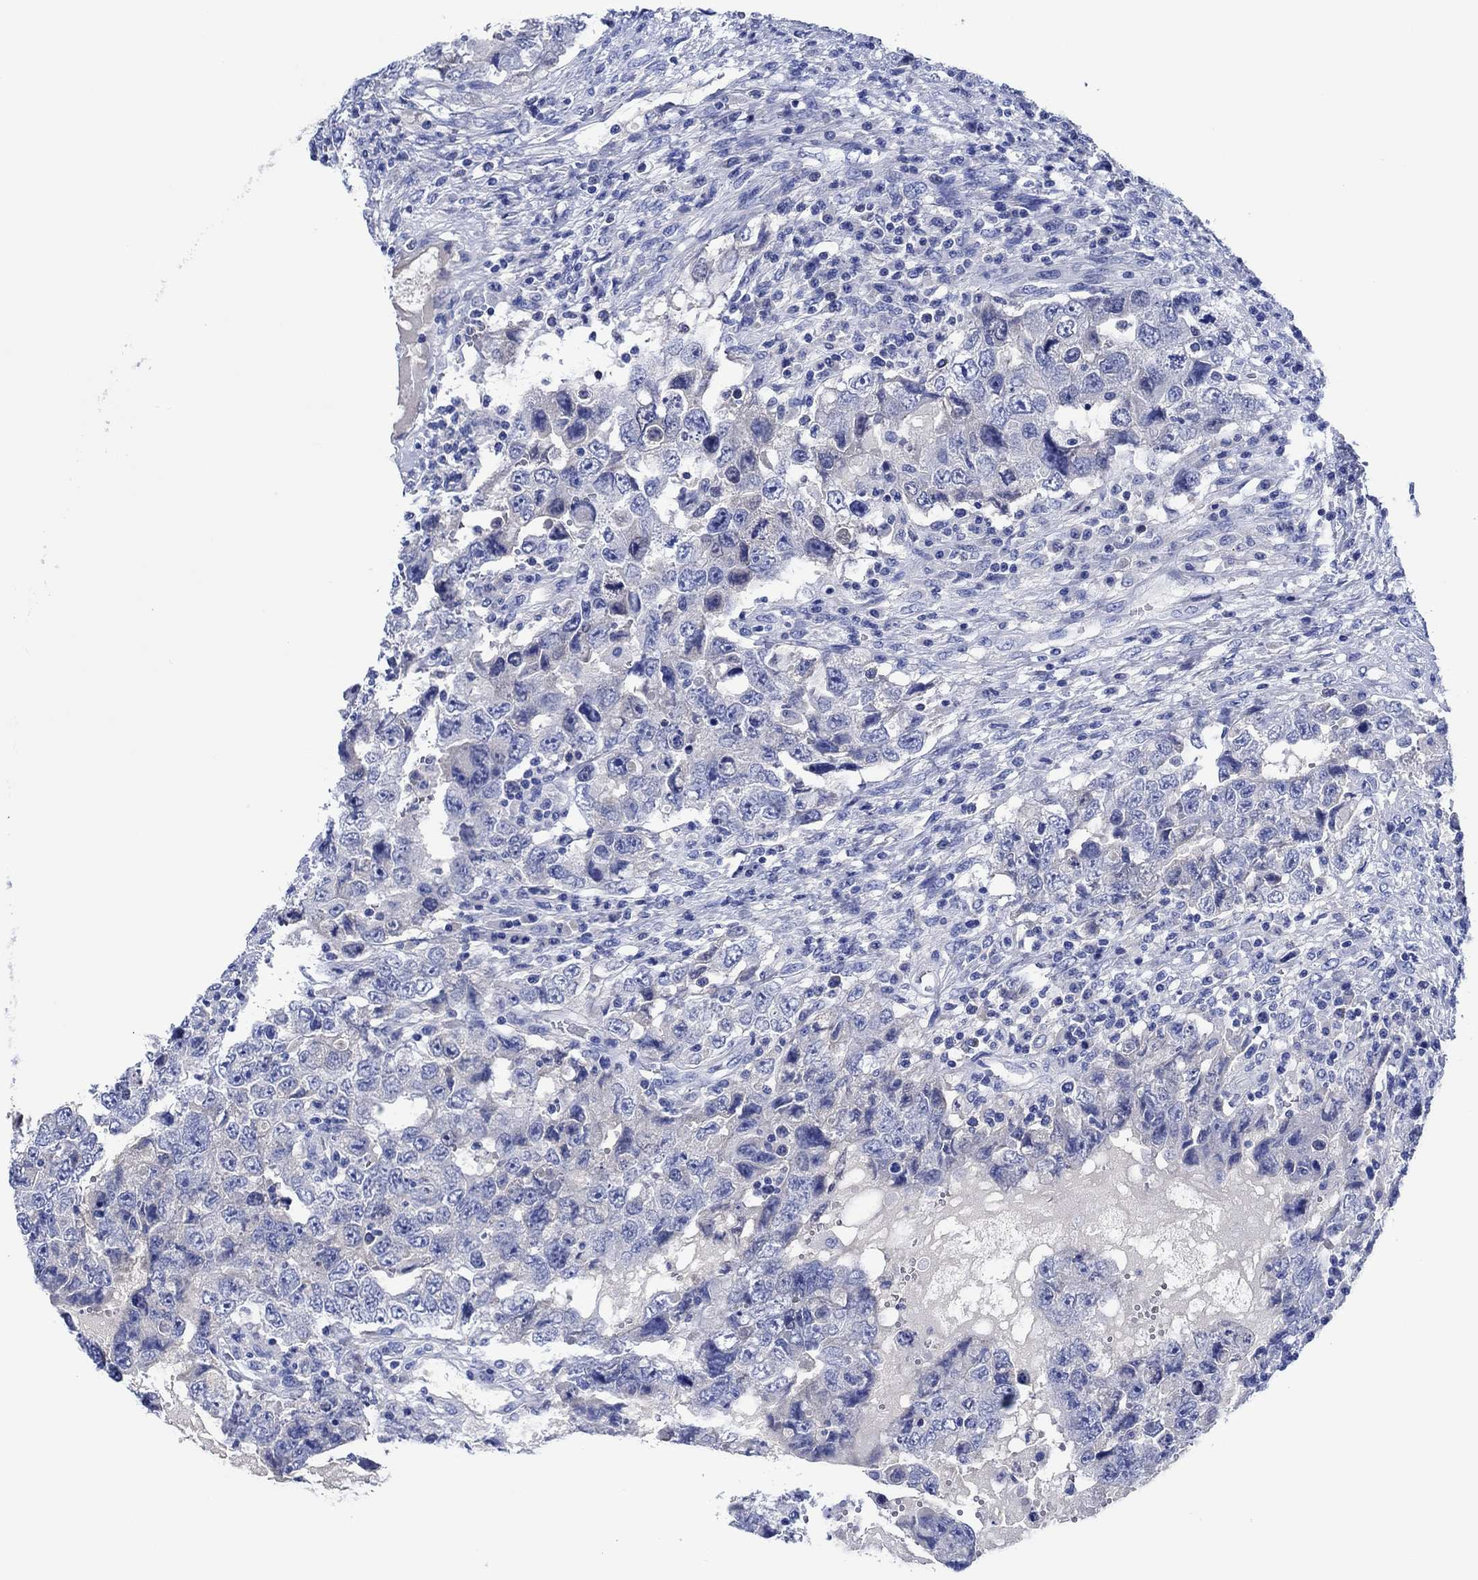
{"staining": {"intensity": "negative", "quantity": "none", "location": "none"}, "tissue": "testis cancer", "cell_type": "Tumor cells", "image_type": "cancer", "snomed": [{"axis": "morphology", "description": "Carcinoma, Embryonal, NOS"}, {"axis": "topography", "description": "Testis"}], "caption": "This is a photomicrograph of immunohistochemistry staining of embryonal carcinoma (testis), which shows no positivity in tumor cells. Nuclei are stained in blue.", "gene": "CPNE6", "patient": {"sex": "male", "age": 26}}